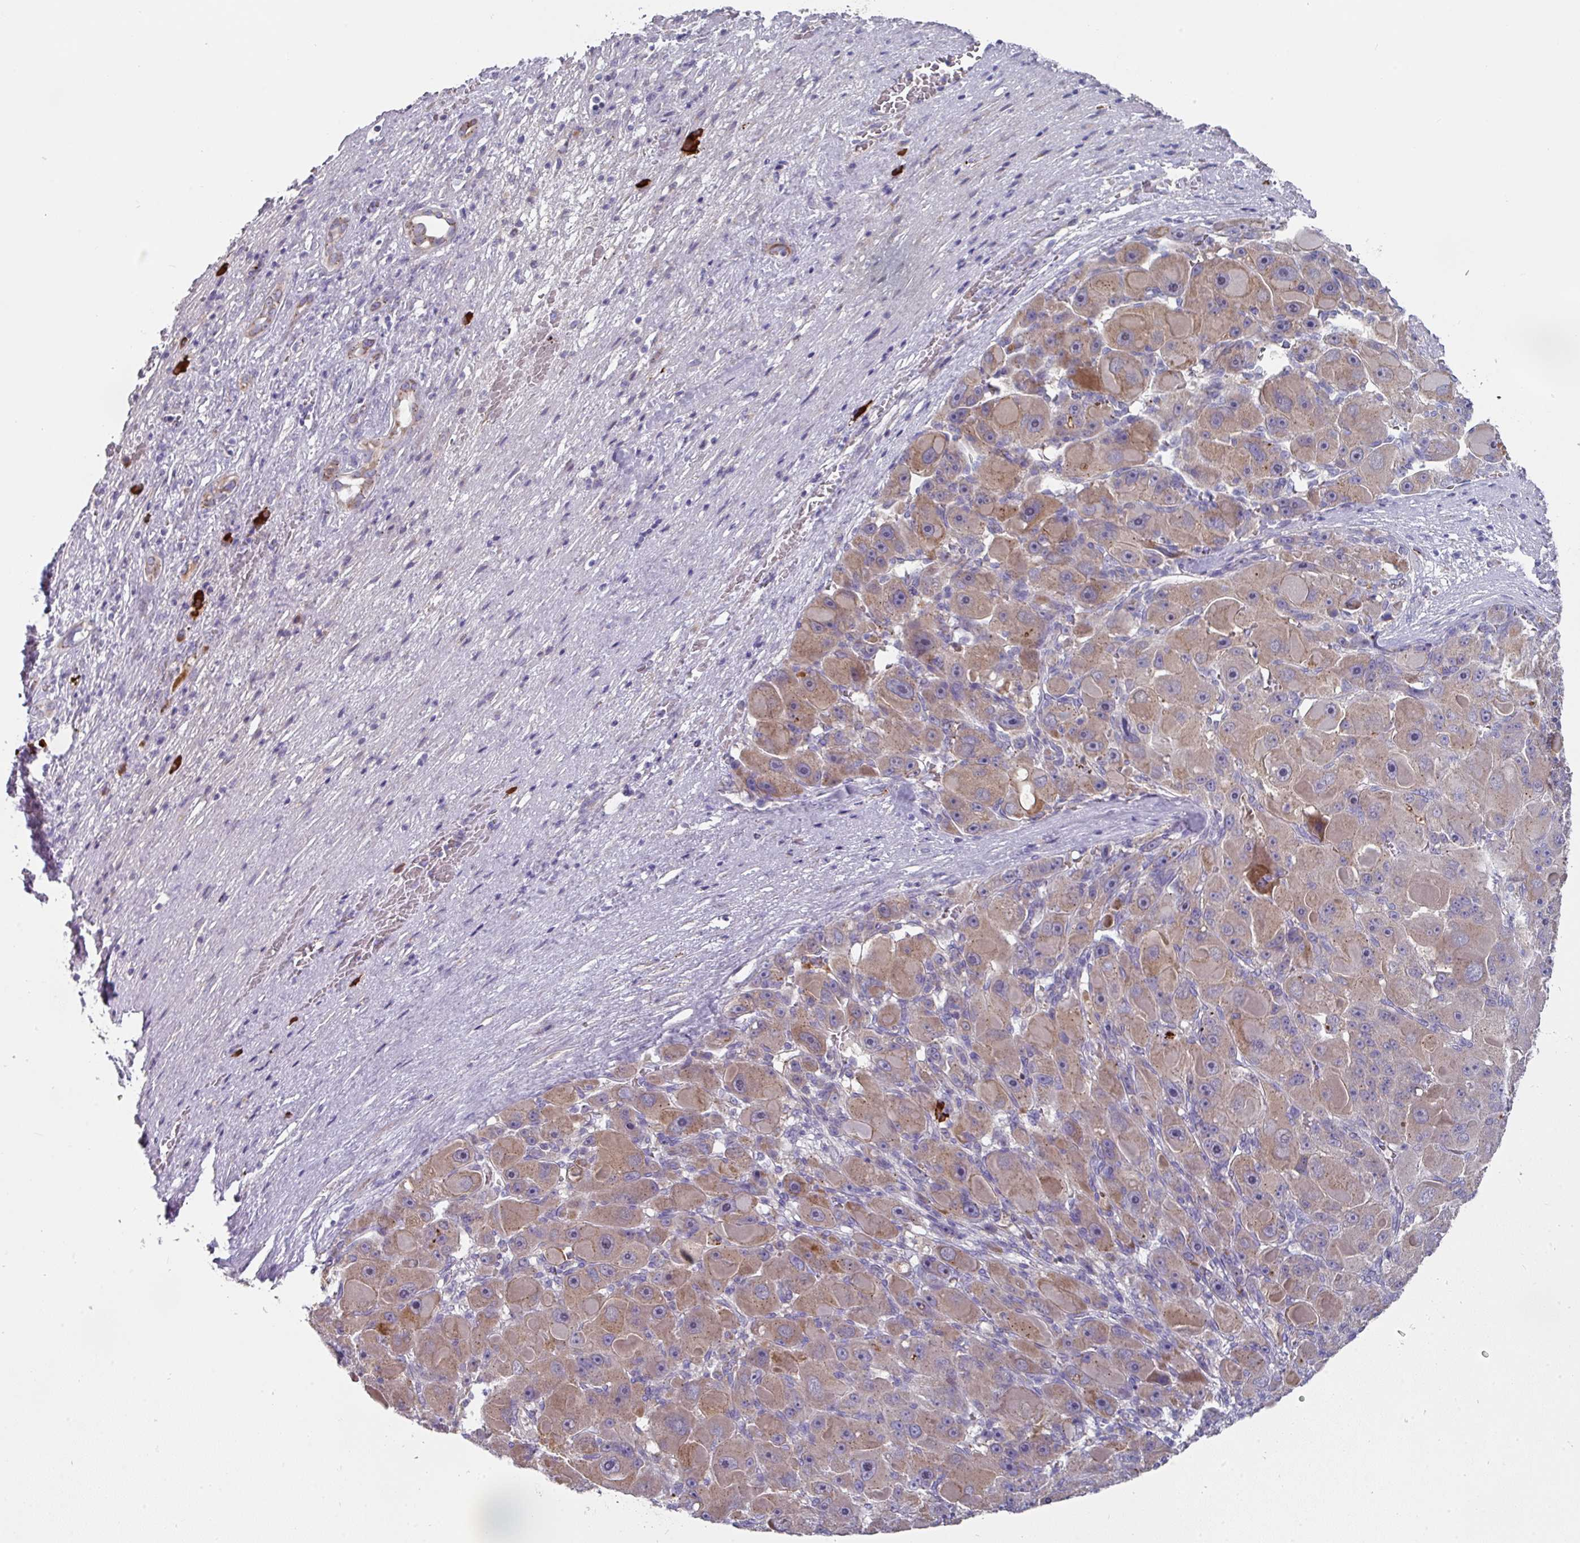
{"staining": {"intensity": "moderate", "quantity": ">75%", "location": "cytoplasmic/membranous"}, "tissue": "liver cancer", "cell_type": "Tumor cells", "image_type": "cancer", "snomed": [{"axis": "morphology", "description": "Carcinoma, Hepatocellular, NOS"}, {"axis": "topography", "description": "Liver"}], "caption": "This is an image of IHC staining of hepatocellular carcinoma (liver), which shows moderate positivity in the cytoplasmic/membranous of tumor cells.", "gene": "IL4R", "patient": {"sex": "male", "age": 76}}